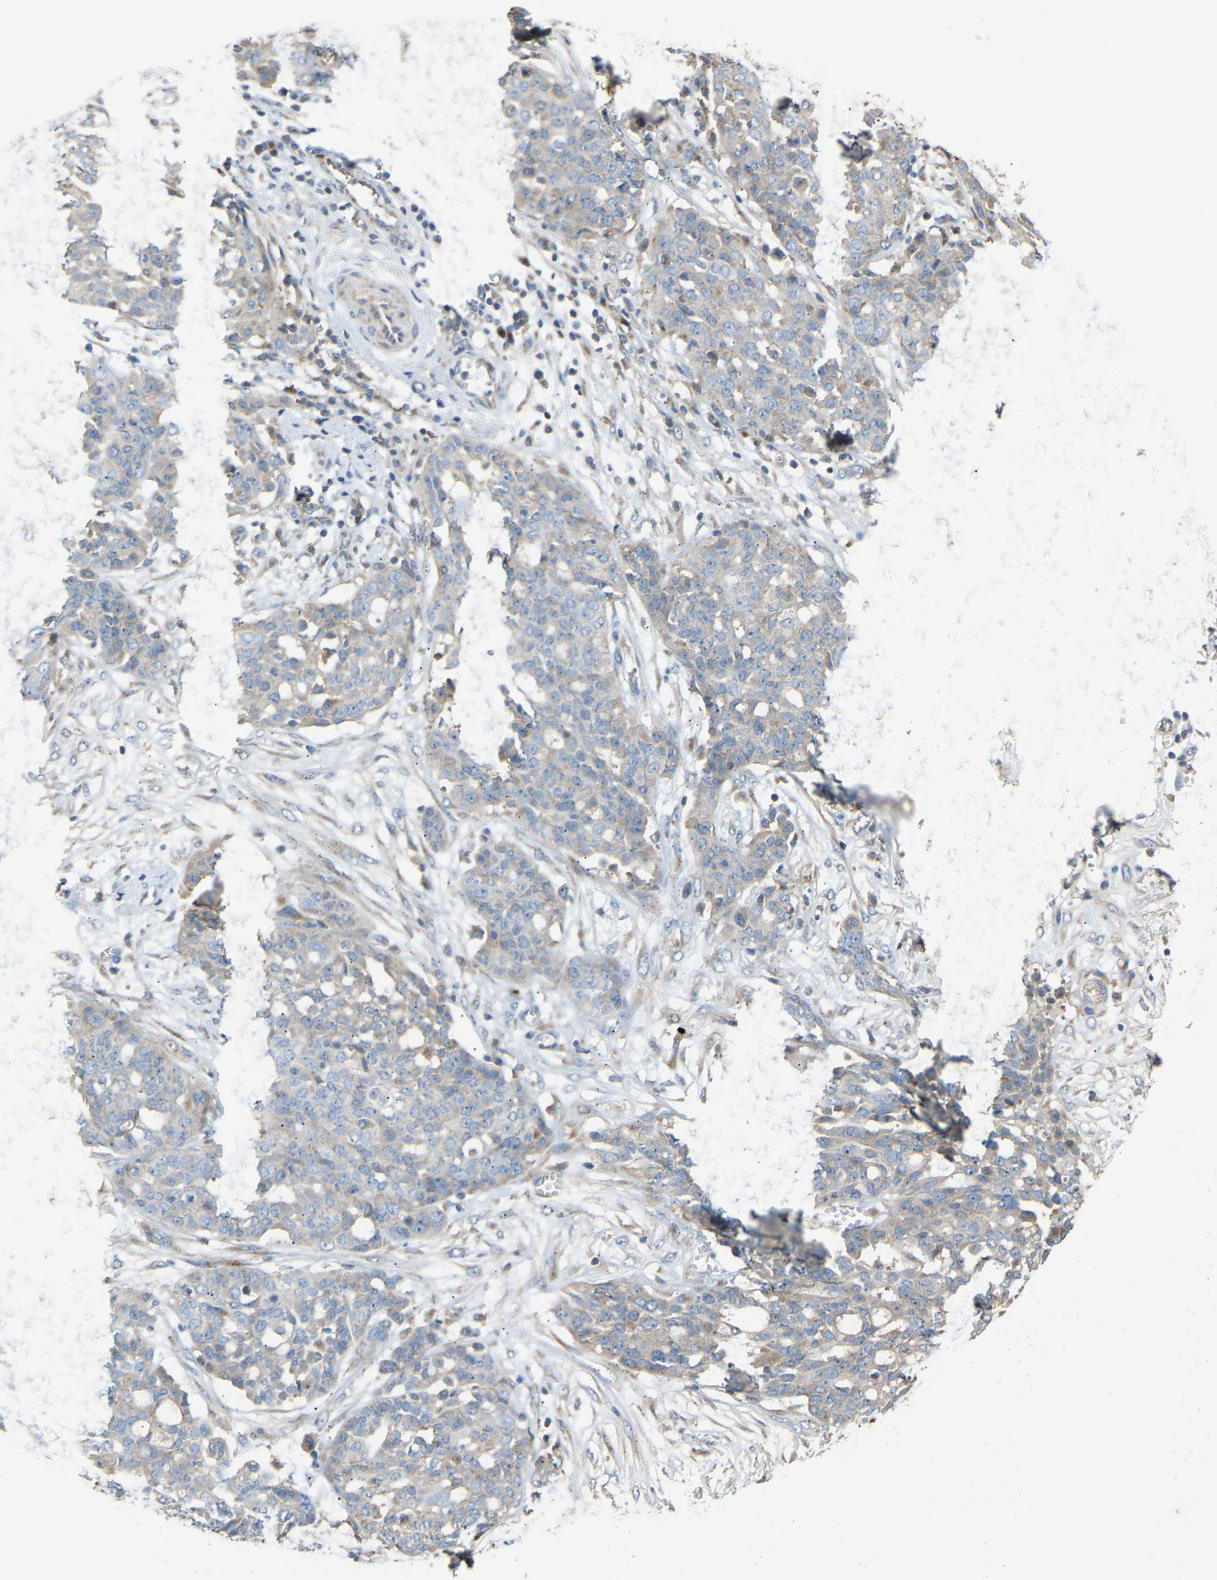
{"staining": {"intensity": "weak", "quantity": "<25%", "location": "cytoplasmic/membranous"}, "tissue": "ovarian cancer", "cell_type": "Tumor cells", "image_type": "cancer", "snomed": [{"axis": "morphology", "description": "Cystadenocarcinoma, serous, NOS"}, {"axis": "topography", "description": "Soft tissue"}, {"axis": "topography", "description": "Ovary"}], "caption": "The photomicrograph exhibits no staining of tumor cells in serous cystadenocarcinoma (ovarian).", "gene": "RGP1", "patient": {"sex": "female", "age": 57}}